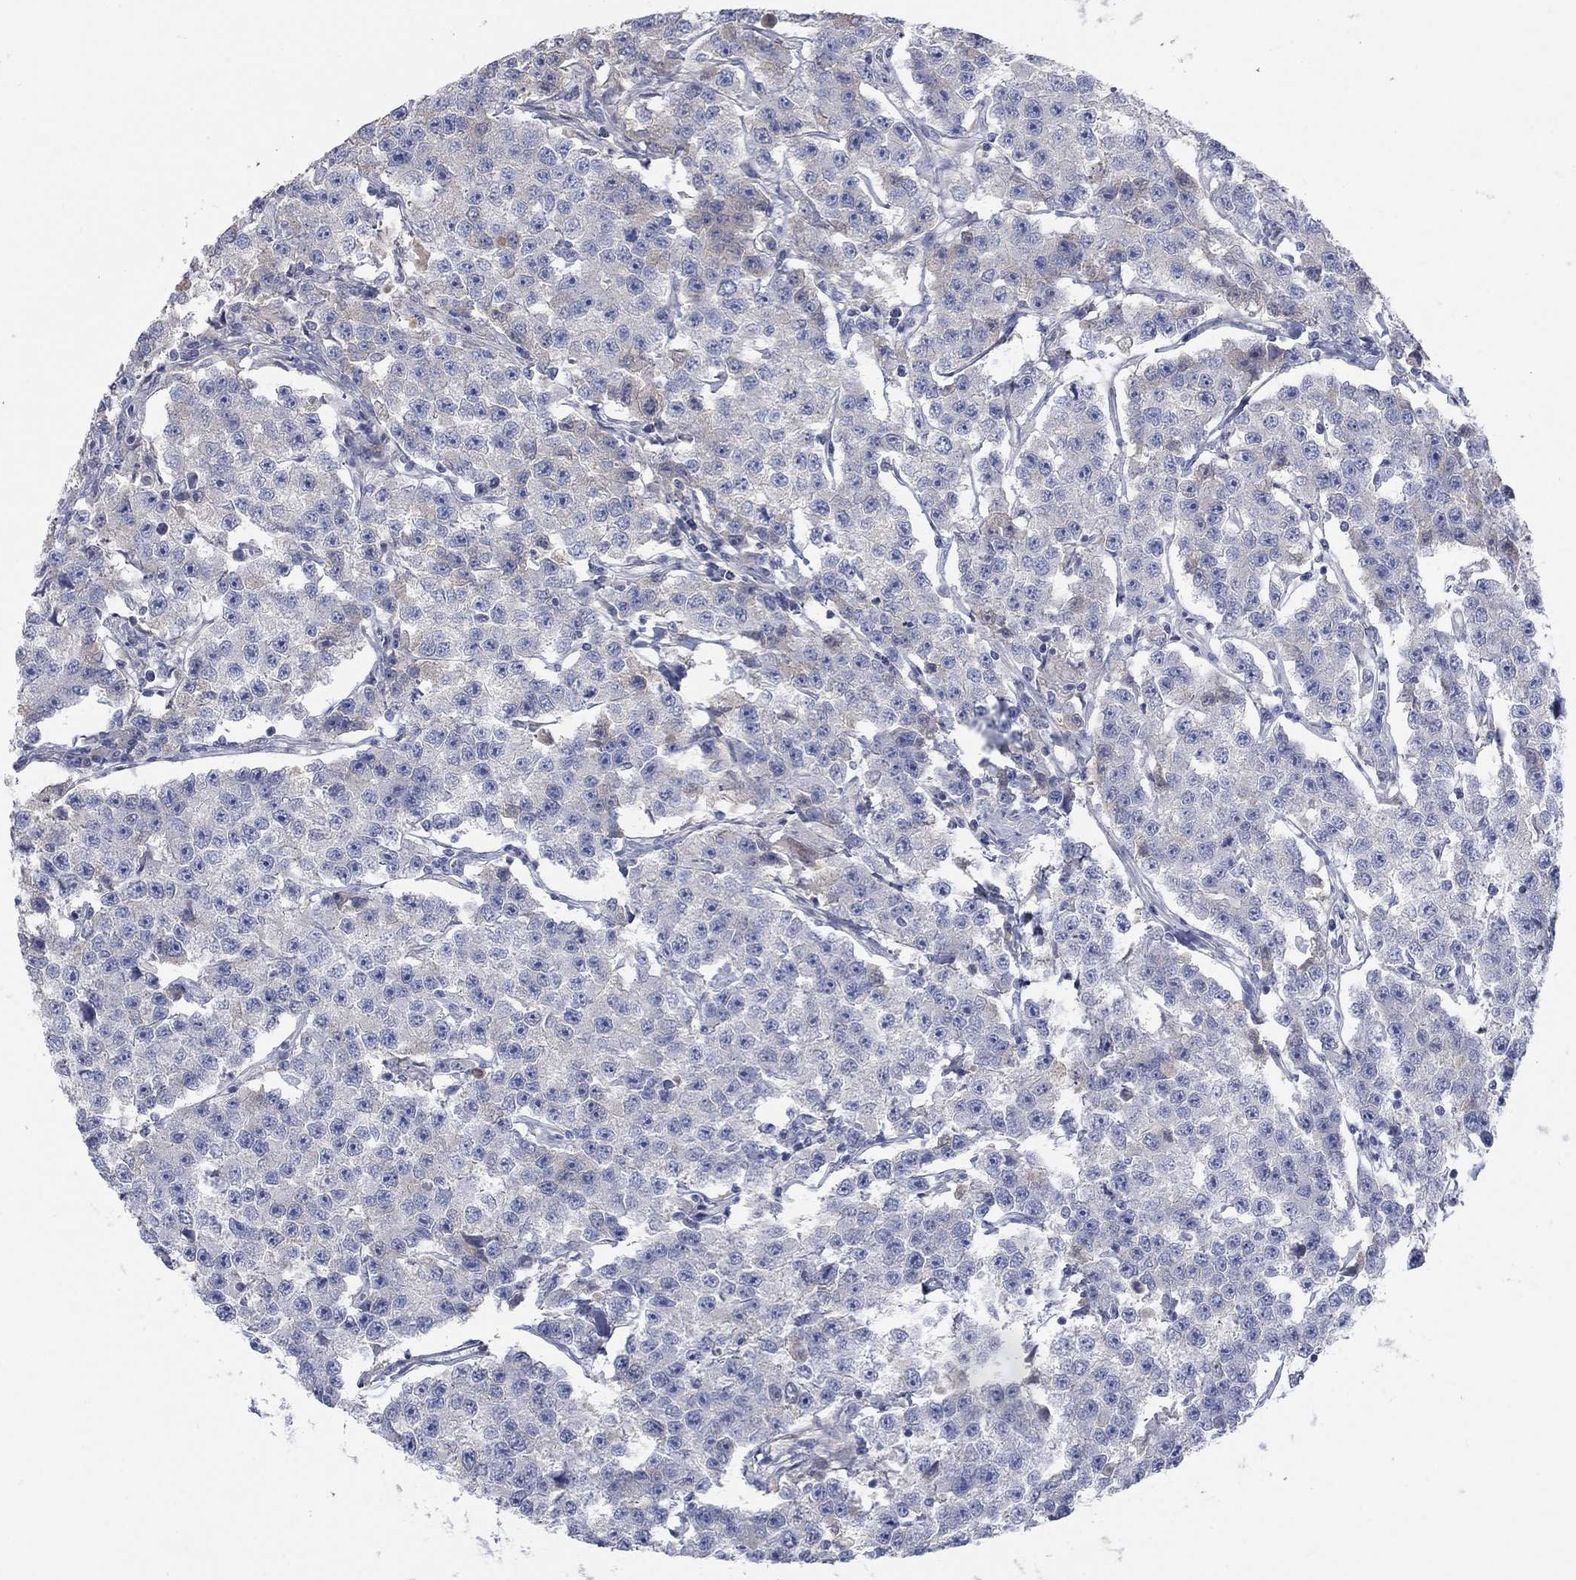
{"staining": {"intensity": "negative", "quantity": "none", "location": "none"}, "tissue": "testis cancer", "cell_type": "Tumor cells", "image_type": "cancer", "snomed": [{"axis": "morphology", "description": "Seminoma, NOS"}, {"axis": "topography", "description": "Testis"}], "caption": "IHC image of human seminoma (testis) stained for a protein (brown), which demonstrates no positivity in tumor cells. (Brightfield microscopy of DAB (3,3'-diaminobenzidine) immunohistochemistry at high magnification).", "gene": "TMEM249", "patient": {"sex": "male", "age": 59}}